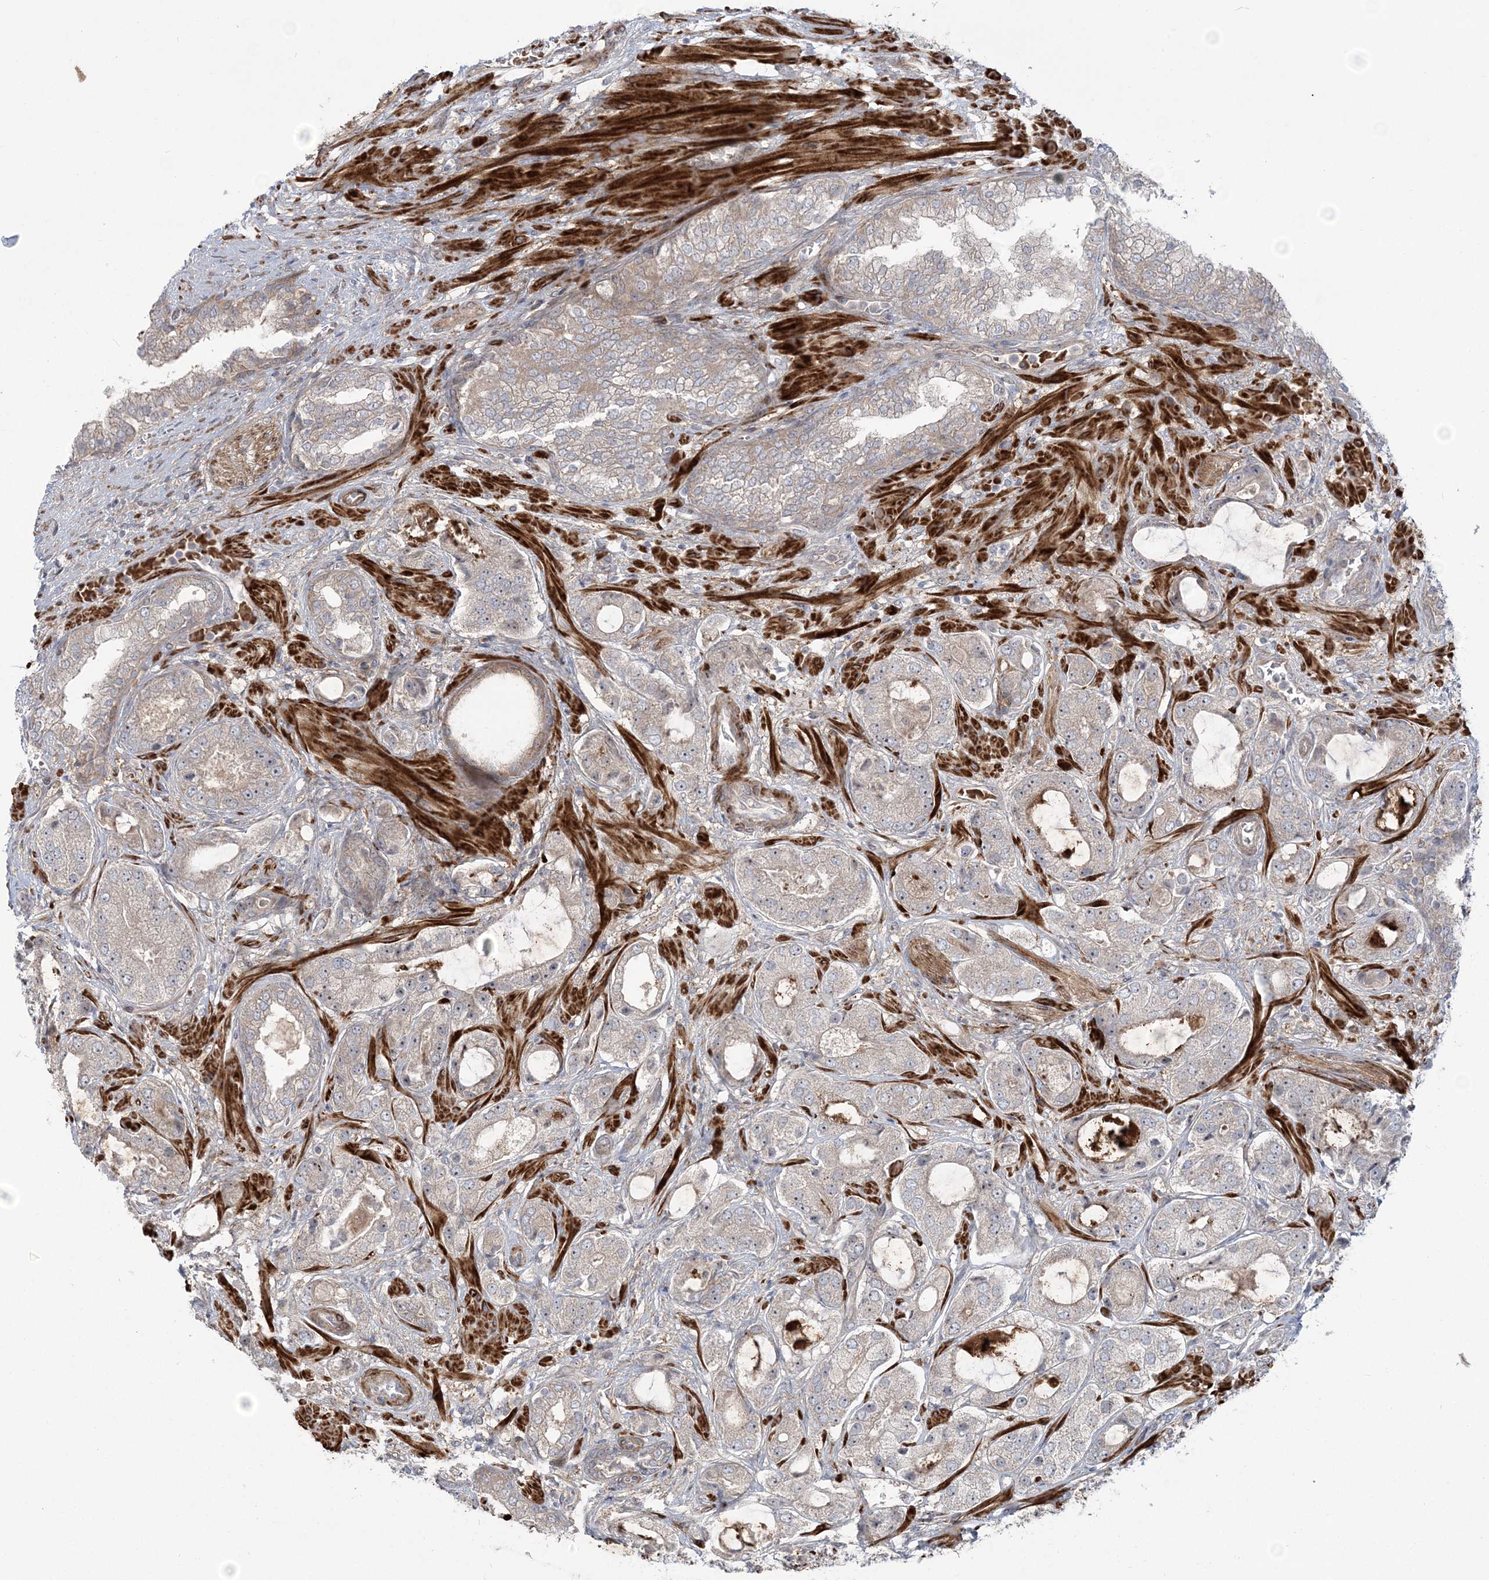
{"staining": {"intensity": "weak", "quantity": "25%-75%", "location": "cytoplasmic/membranous"}, "tissue": "prostate cancer", "cell_type": "Tumor cells", "image_type": "cancer", "snomed": [{"axis": "morphology", "description": "Normal tissue, NOS"}, {"axis": "morphology", "description": "Adenocarcinoma, High grade"}, {"axis": "topography", "description": "Prostate"}, {"axis": "topography", "description": "Peripheral nerve tissue"}], "caption": "IHC of human prostate cancer (high-grade adenocarcinoma) shows low levels of weak cytoplasmic/membranous expression in approximately 25%-75% of tumor cells.", "gene": "NUDT9", "patient": {"sex": "male", "age": 59}}